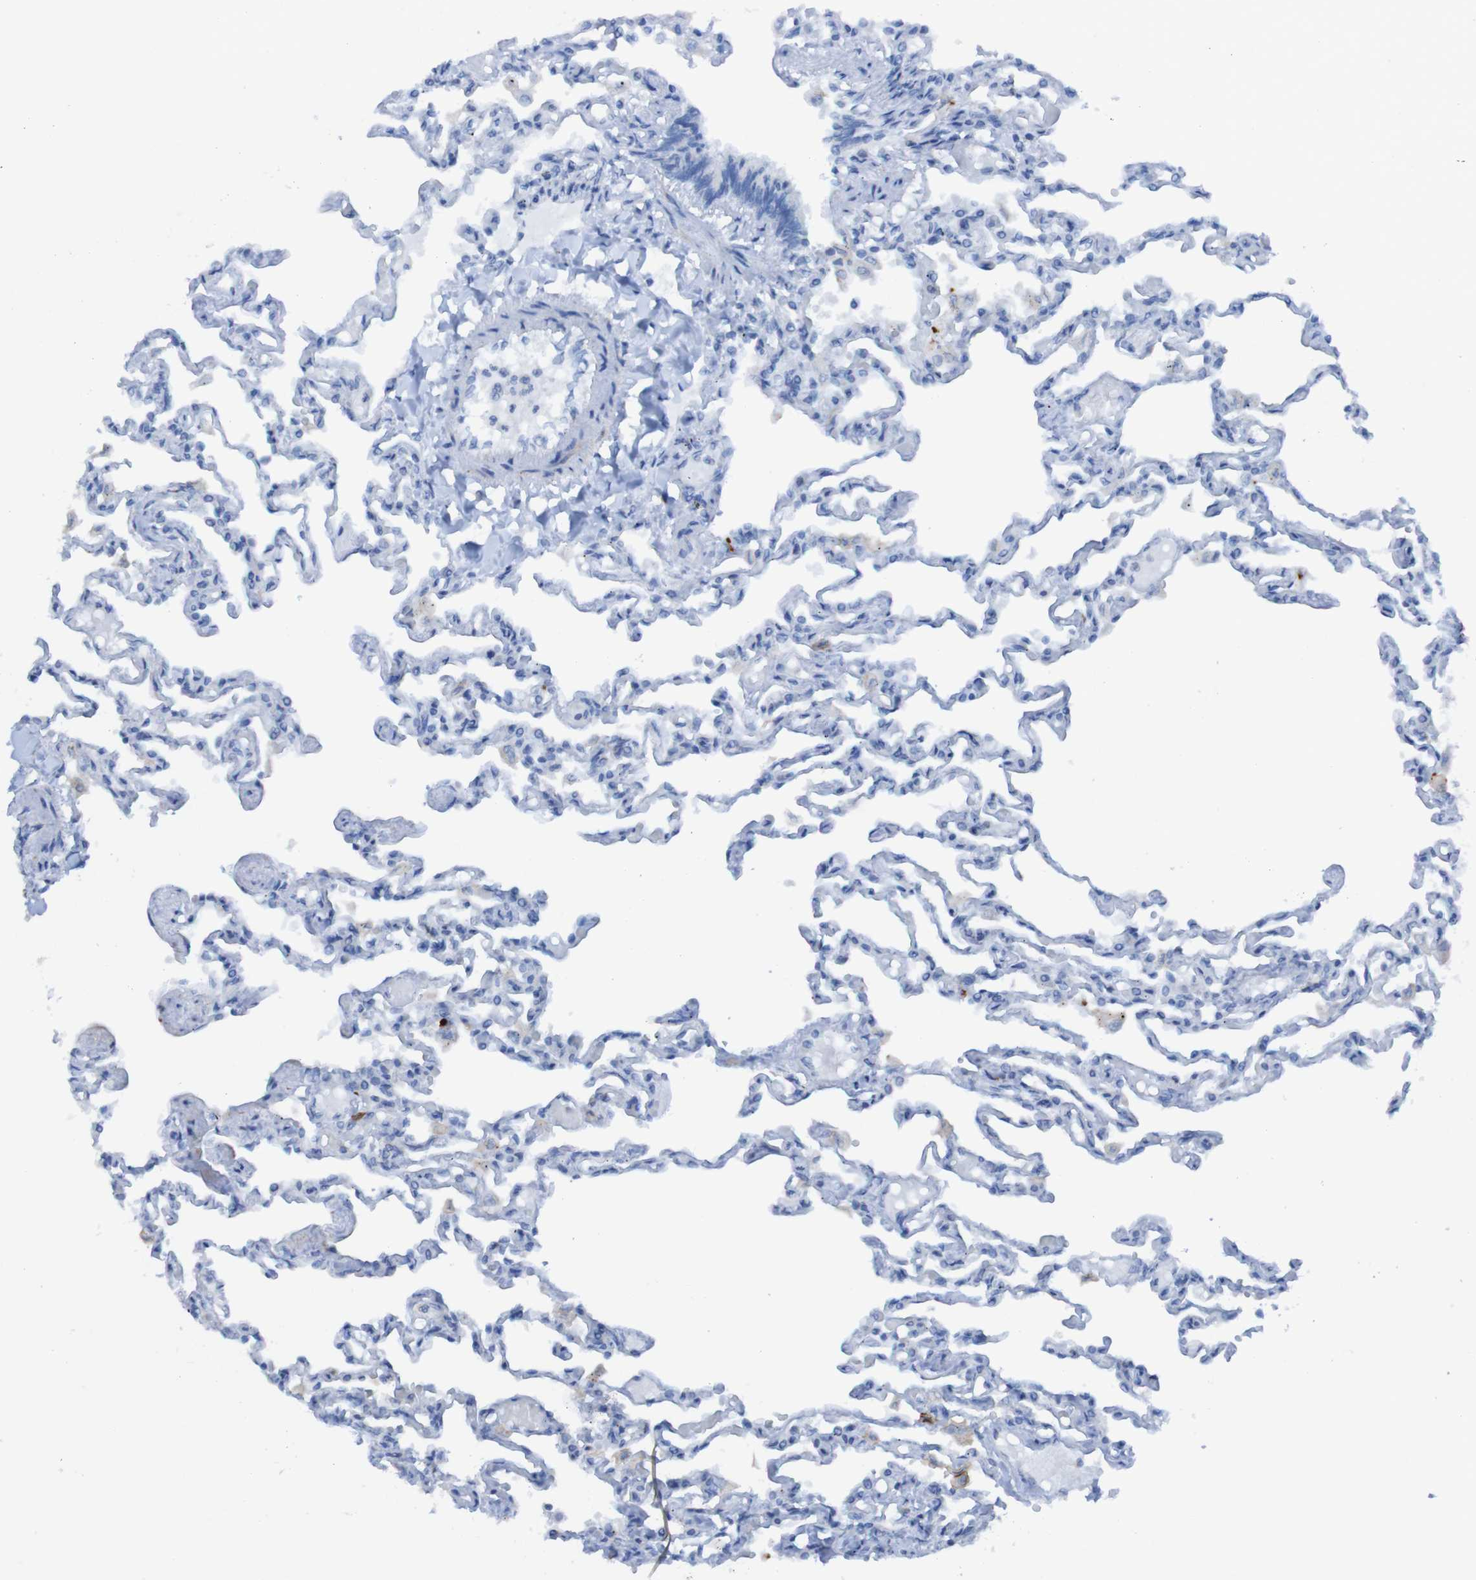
{"staining": {"intensity": "negative", "quantity": "none", "location": "none"}, "tissue": "lung", "cell_type": "Alveolar cells", "image_type": "normal", "snomed": [{"axis": "morphology", "description": "Normal tissue, NOS"}, {"axis": "topography", "description": "Lung"}], "caption": "Immunohistochemistry image of normal lung stained for a protein (brown), which reveals no expression in alveolar cells.", "gene": "RNF182", "patient": {"sex": "male", "age": 21}}